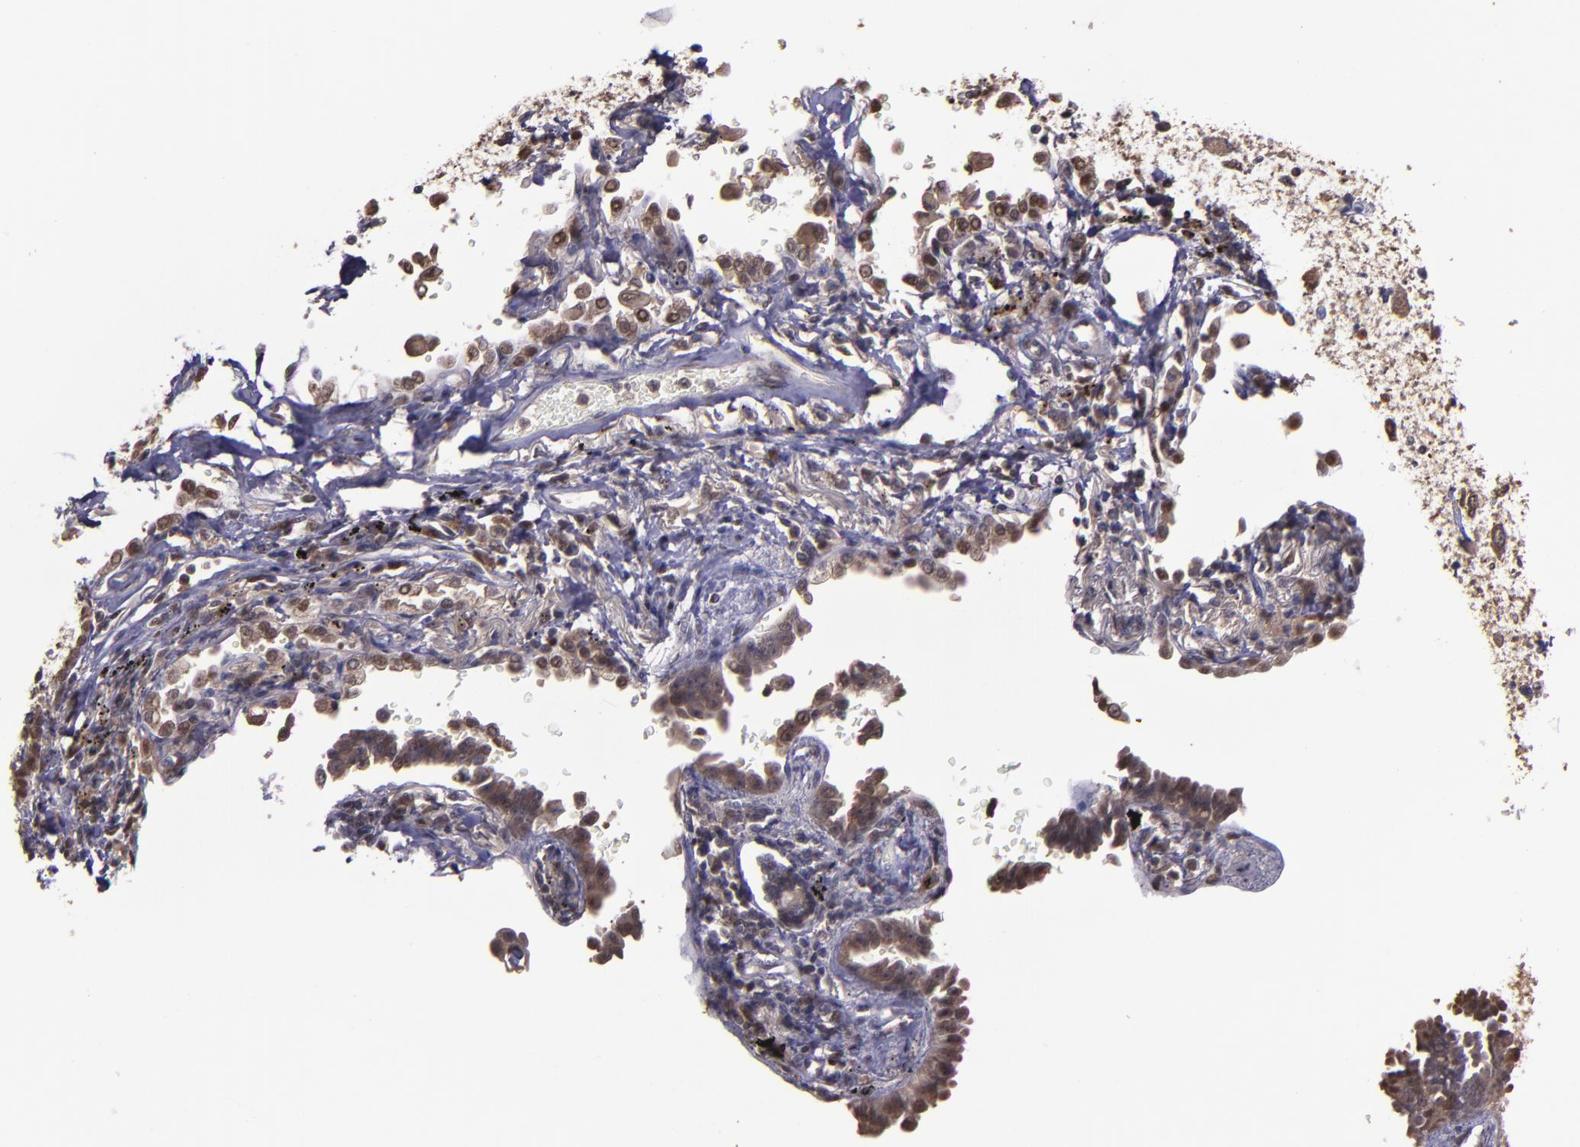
{"staining": {"intensity": "weak", "quantity": "25%-75%", "location": "cytoplasmic/membranous"}, "tissue": "lung cancer", "cell_type": "Tumor cells", "image_type": "cancer", "snomed": [{"axis": "morphology", "description": "Adenocarcinoma, NOS"}, {"axis": "topography", "description": "Lung"}], "caption": "High-power microscopy captured an IHC photomicrograph of lung cancer, revealing weak cytoplasmic/membranous positivity in approximately 25%-75% of tumor cells. Nuclei are stained in blue.", "gene": "SERPINF2", "patient": {"sex": "female", "age": 64}}